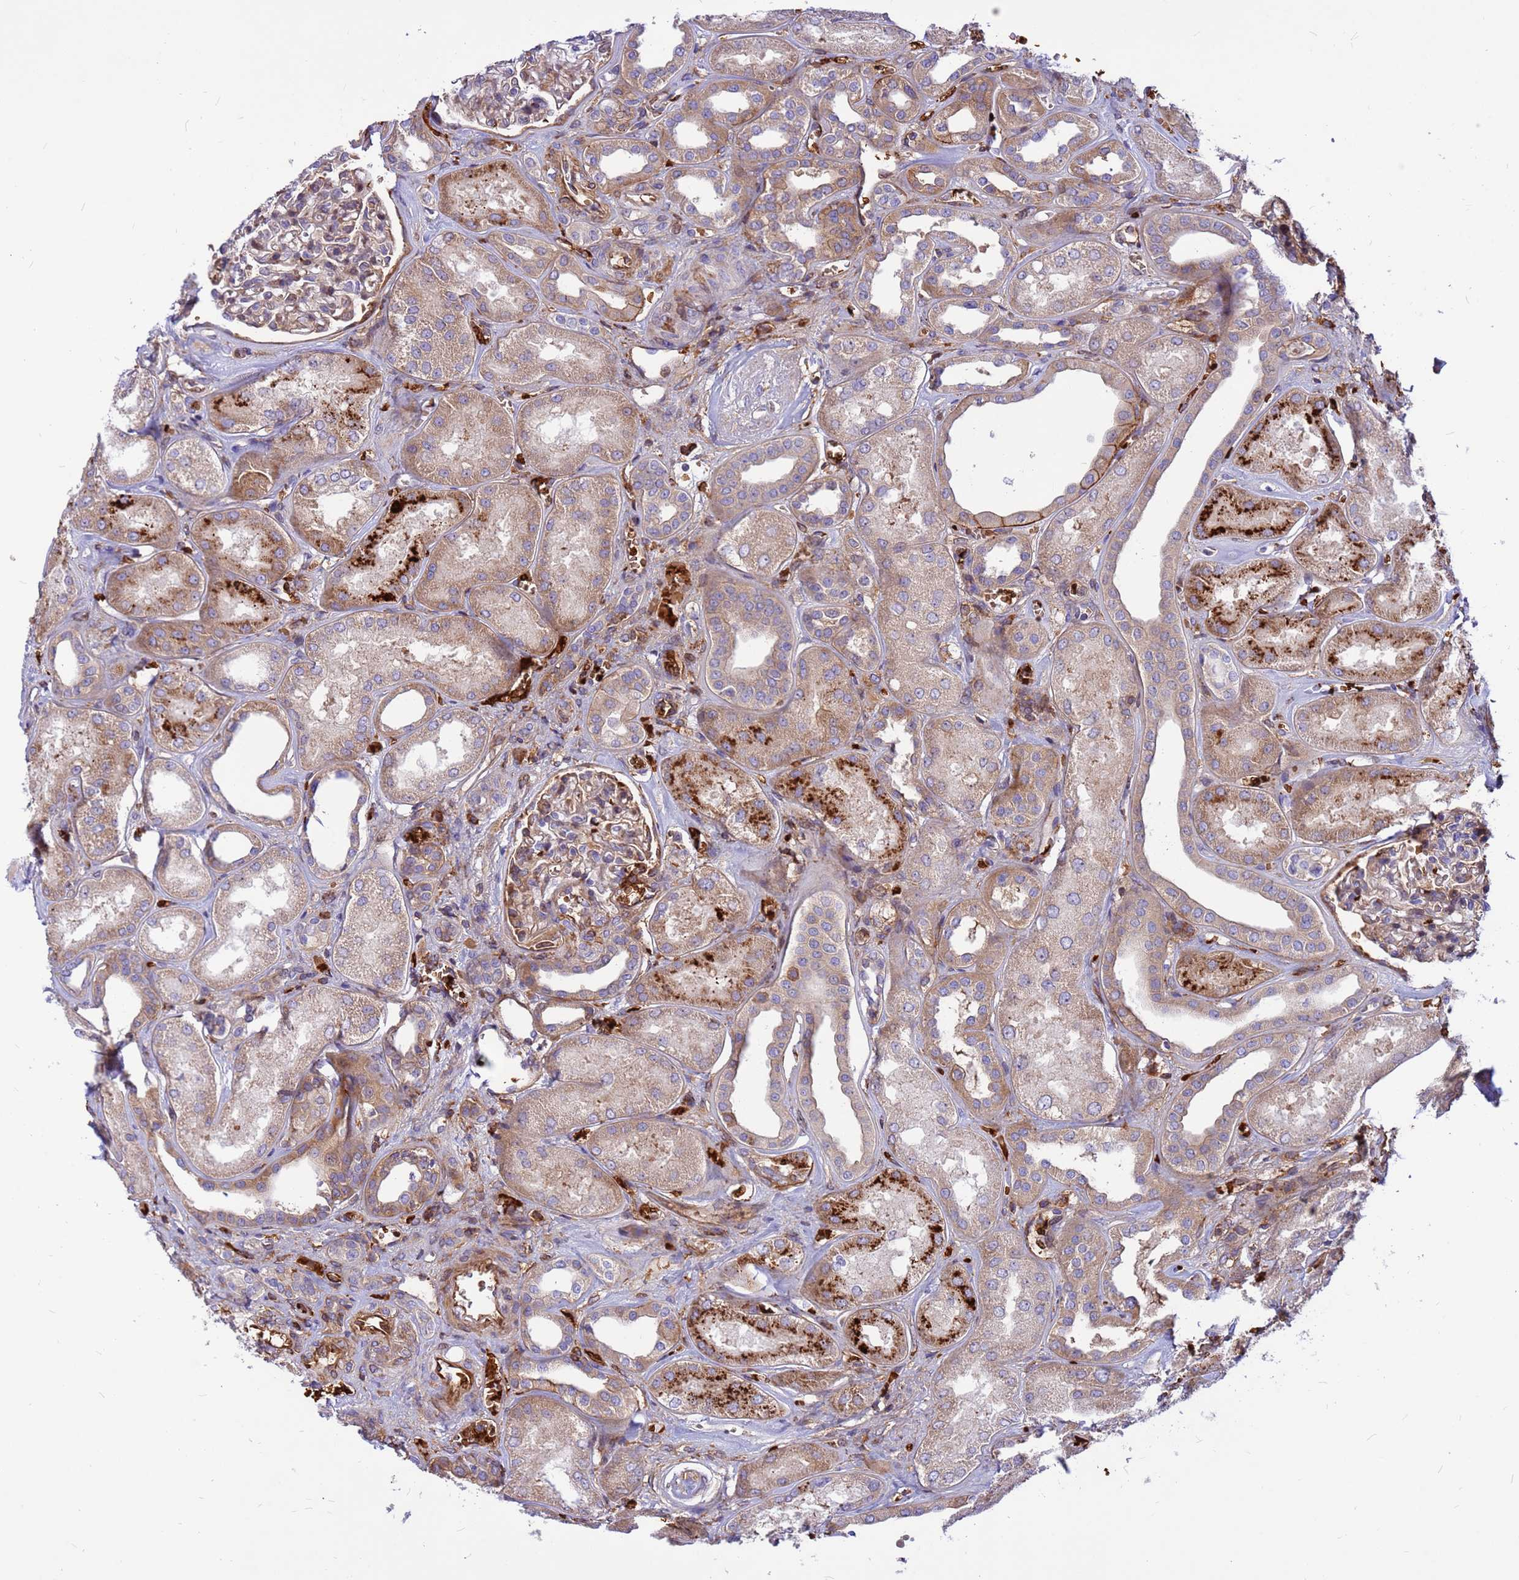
{"staining": {"intensity": "weak", "quantity": "25%-75%", "location": "cytoplasmic/membranous"}, "tissue": "kidney", "cell_type": "Cells in glomeruli", "image_type": "normal", "snomed": [{"axis": "morphology", "description": "Normal tissue, NOS"}, {"axis": "morphology", "description": "Adenocarcinoma, NOS"}, {"axis": "topography", "description": "Kidney"}], "caption": "Protein staining reveals weak cytoplasmic/membranous expression in approximately 25%-75% of cells in glomeruli in benign kidney.", "gene": "ZNF669", "patient": {"sex": "female", "age": 68}}